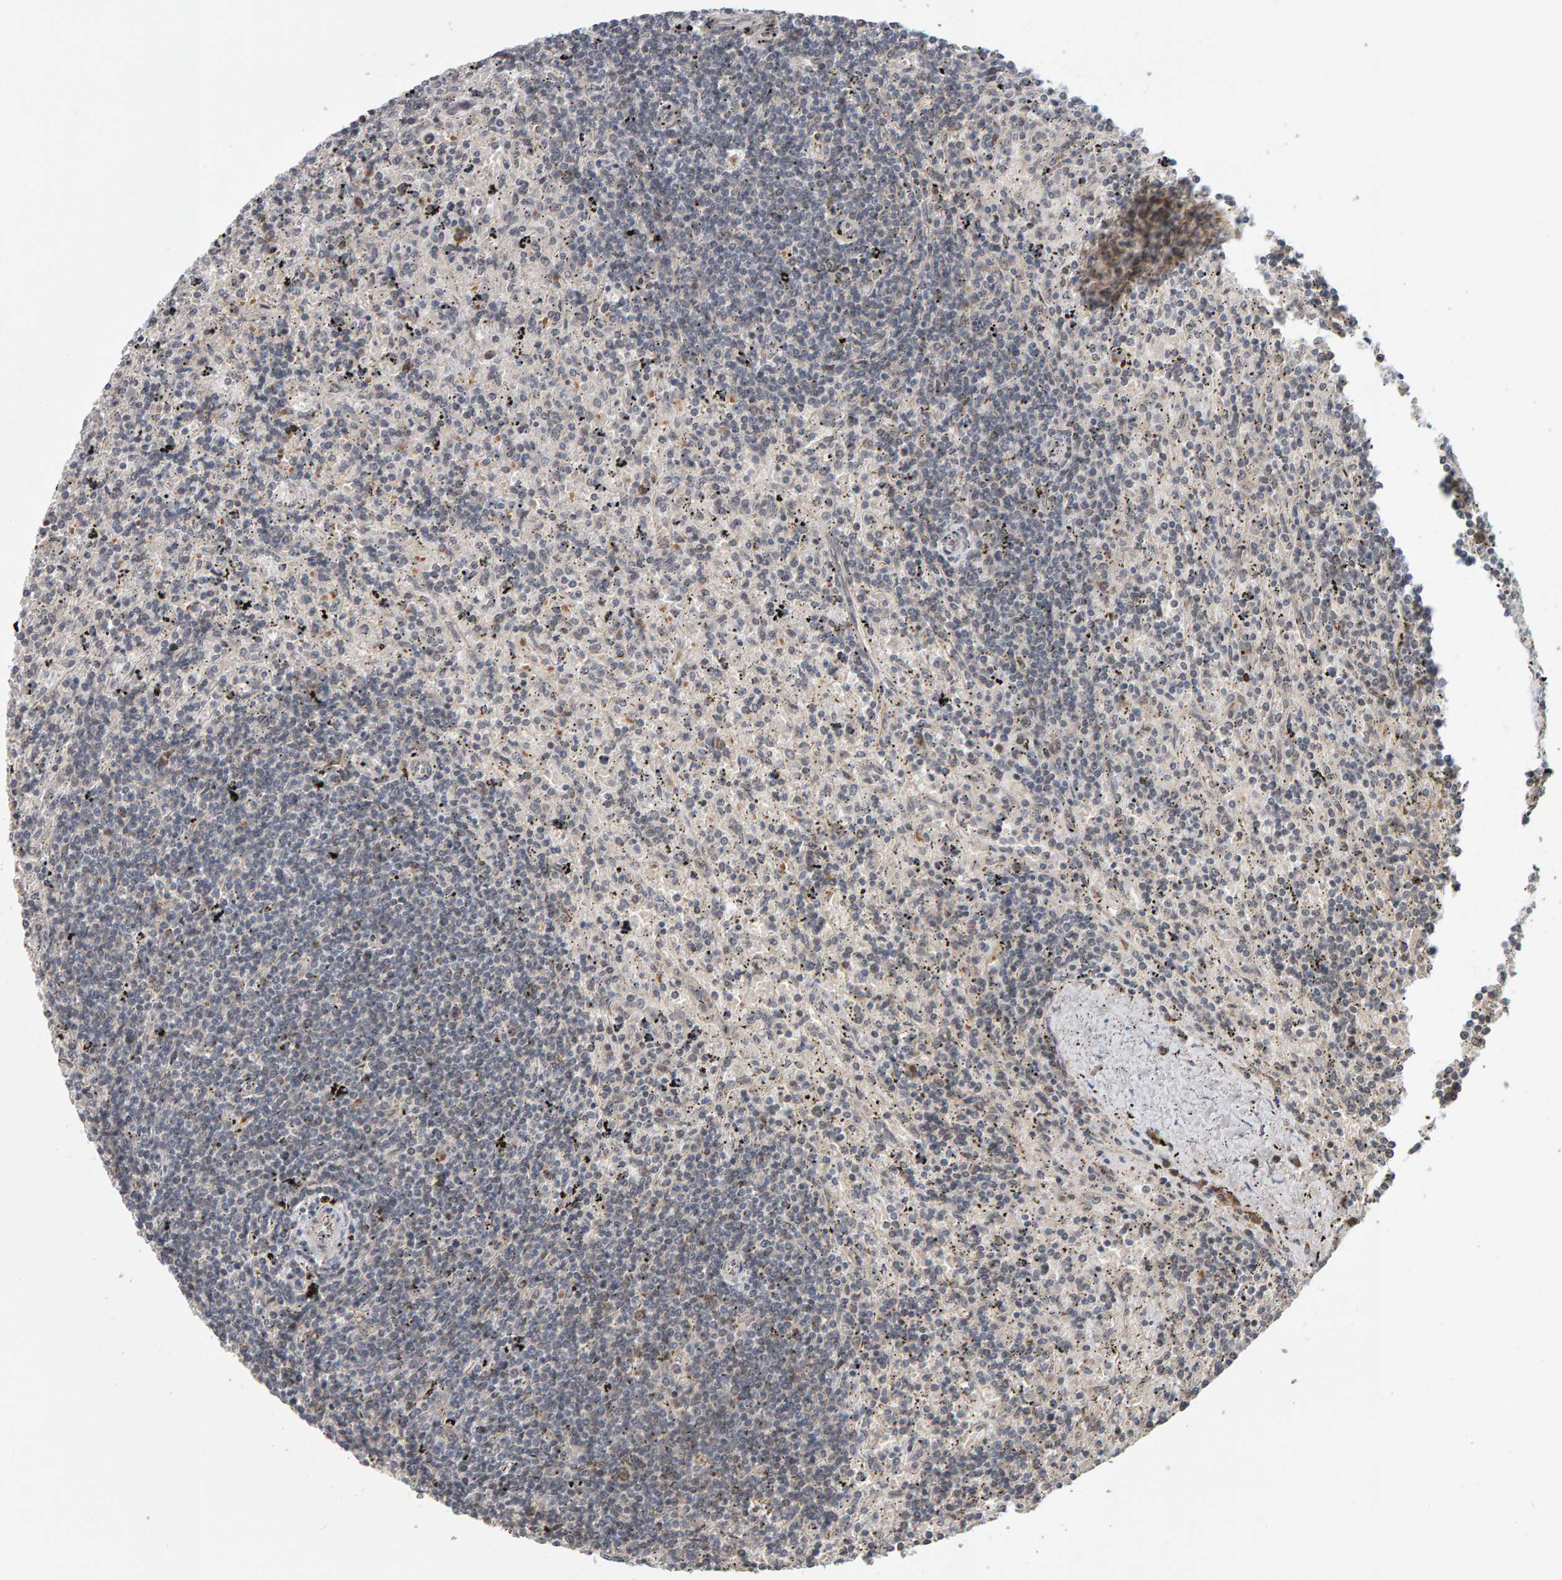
{"staining": {"intensity": "negative", "quantity": "none", "location": "none"}, "tissue": "lymphoma", "cell_type": "Tumor cells", "image_type": "cancer", "snomed": [{"axis": "morphology", "description": "Malignant lymphoma, non-Hodgkin's type, Low grade"}, {"axis": "topography", "description": "Spleen"}], "caption": "Tumor cells show no significant expression in low-grade malignant lymphoma, non-Hodgkin's type. (DAB immunohistochemistry (IHC) with hematoxylin counter stain).", "gene": "DAP3", "patient": {"sex": "male", "age": 76}}